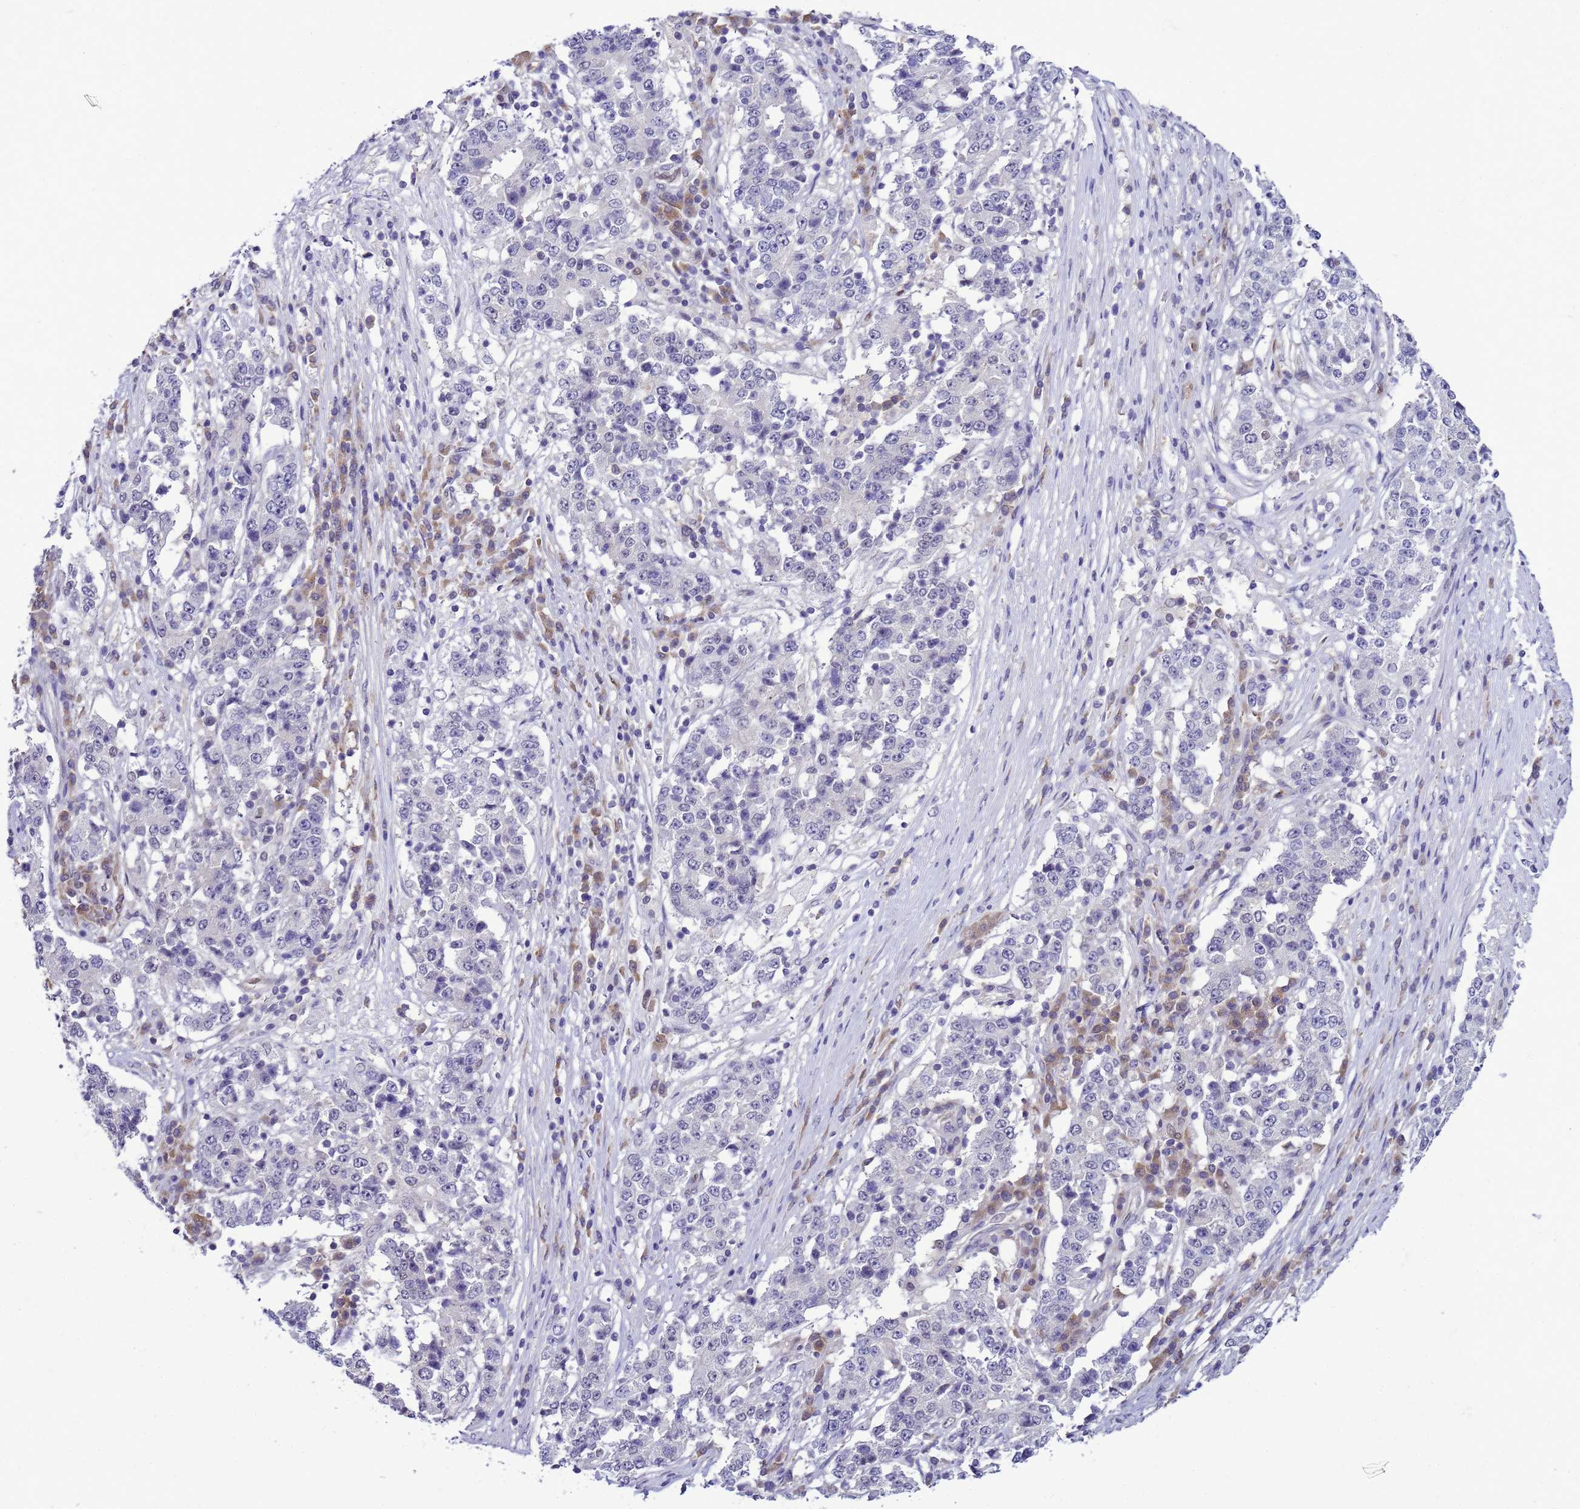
{"staining": {"intensity": "negative", "quantity": "none", "location": "none"}, "tissue": "stomach cancer", "cell_type": "Tumor cells", "image_type": "cancer", "snomed": [{"axis": "morphology", "description": "Adenocarcinoma, NOS"}, {"axis": "topography", "description": "Stomach"}], "caption": "DAB (3,3'-diaminobenzidine) immunohistochemical staining of human adenocarcinoma (stomach) demonstrates no significant expression in tumor cells.", "gene": "DDI2", "patient": {"sex": "male", "age": 59}}